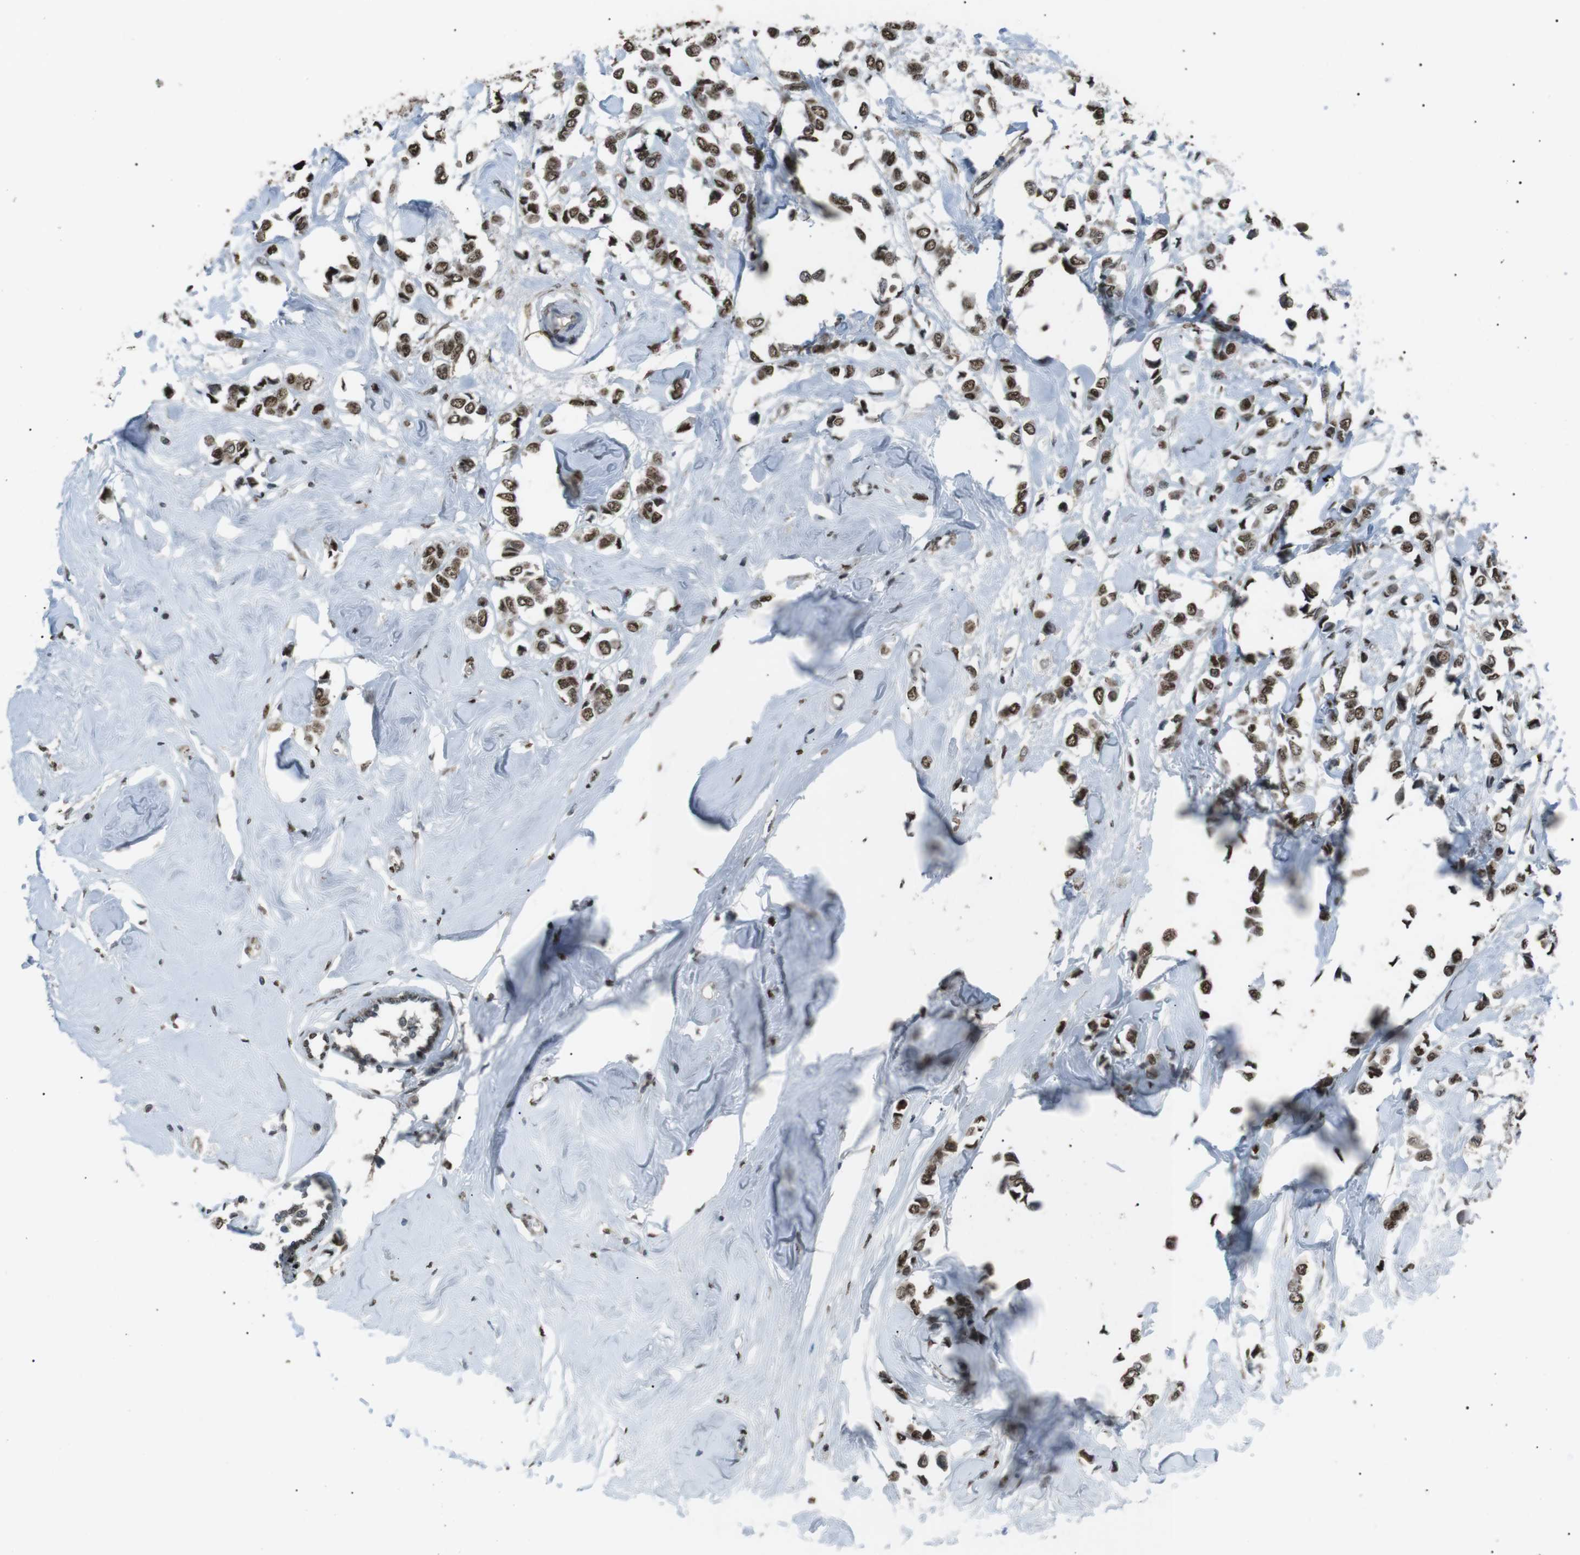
{"staining": {"intensity": "moderate", "quantity": ">75%", "location": "nuclear"}, "tissue": "breast cancer", "cell_type": "Tumor cells", "image_type": "cancer", "snomed": [{"axis": "morphology", "description": "Lobular carcinoma"}, {"axis": "topography", "description": "Breast"}], "caption": "This micrograph shows immunohistochemistry (IHC) staining of lobular carcinoma (breast), with medium moderate nuclear positivity in approximately >75% of tumor cells.", "gene": "SRPK2", "patient": {"sex": "female", "age": 51}}